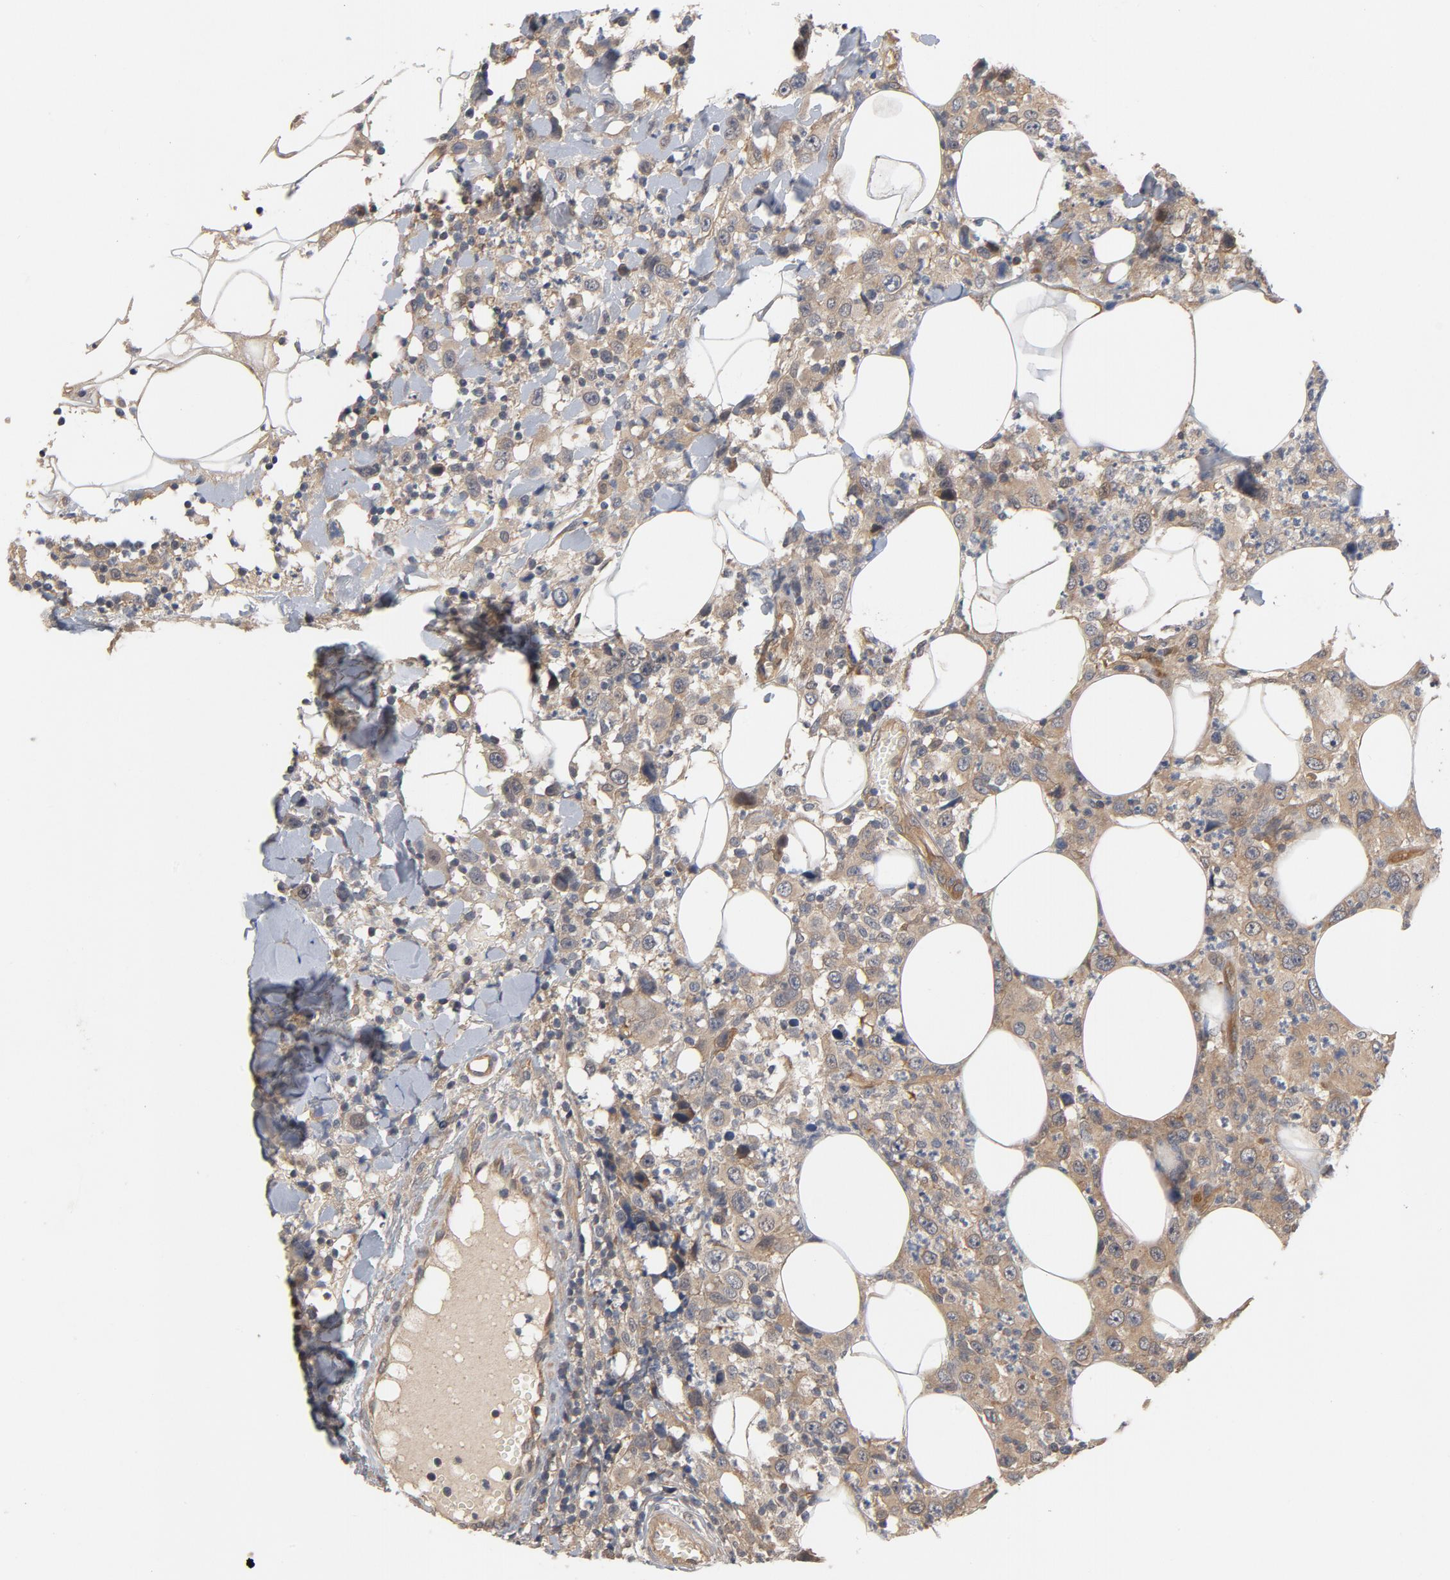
{"staining": {"intensity": "weak", "quantity": ">75%", "location": "cytoplasmic/membranous"}, "tissue": "thyroid cancer", "cell_type": "Tumor cells", "image_type": "cancer", "snomed": [{"axis": "morphology", "description": "Carcinoma, NOS"}, {"axis": "topography", "description": "Thyroid gland"}], "caption": "This micrograph demonstrates IHC staining of human carcinoma (thyroid), with low weak cytoplasmic/membranous positivity in approximately >75% of tumor cells.", "gene": "PITPNM2", "patient": {"sex": "female", "age": 77}}